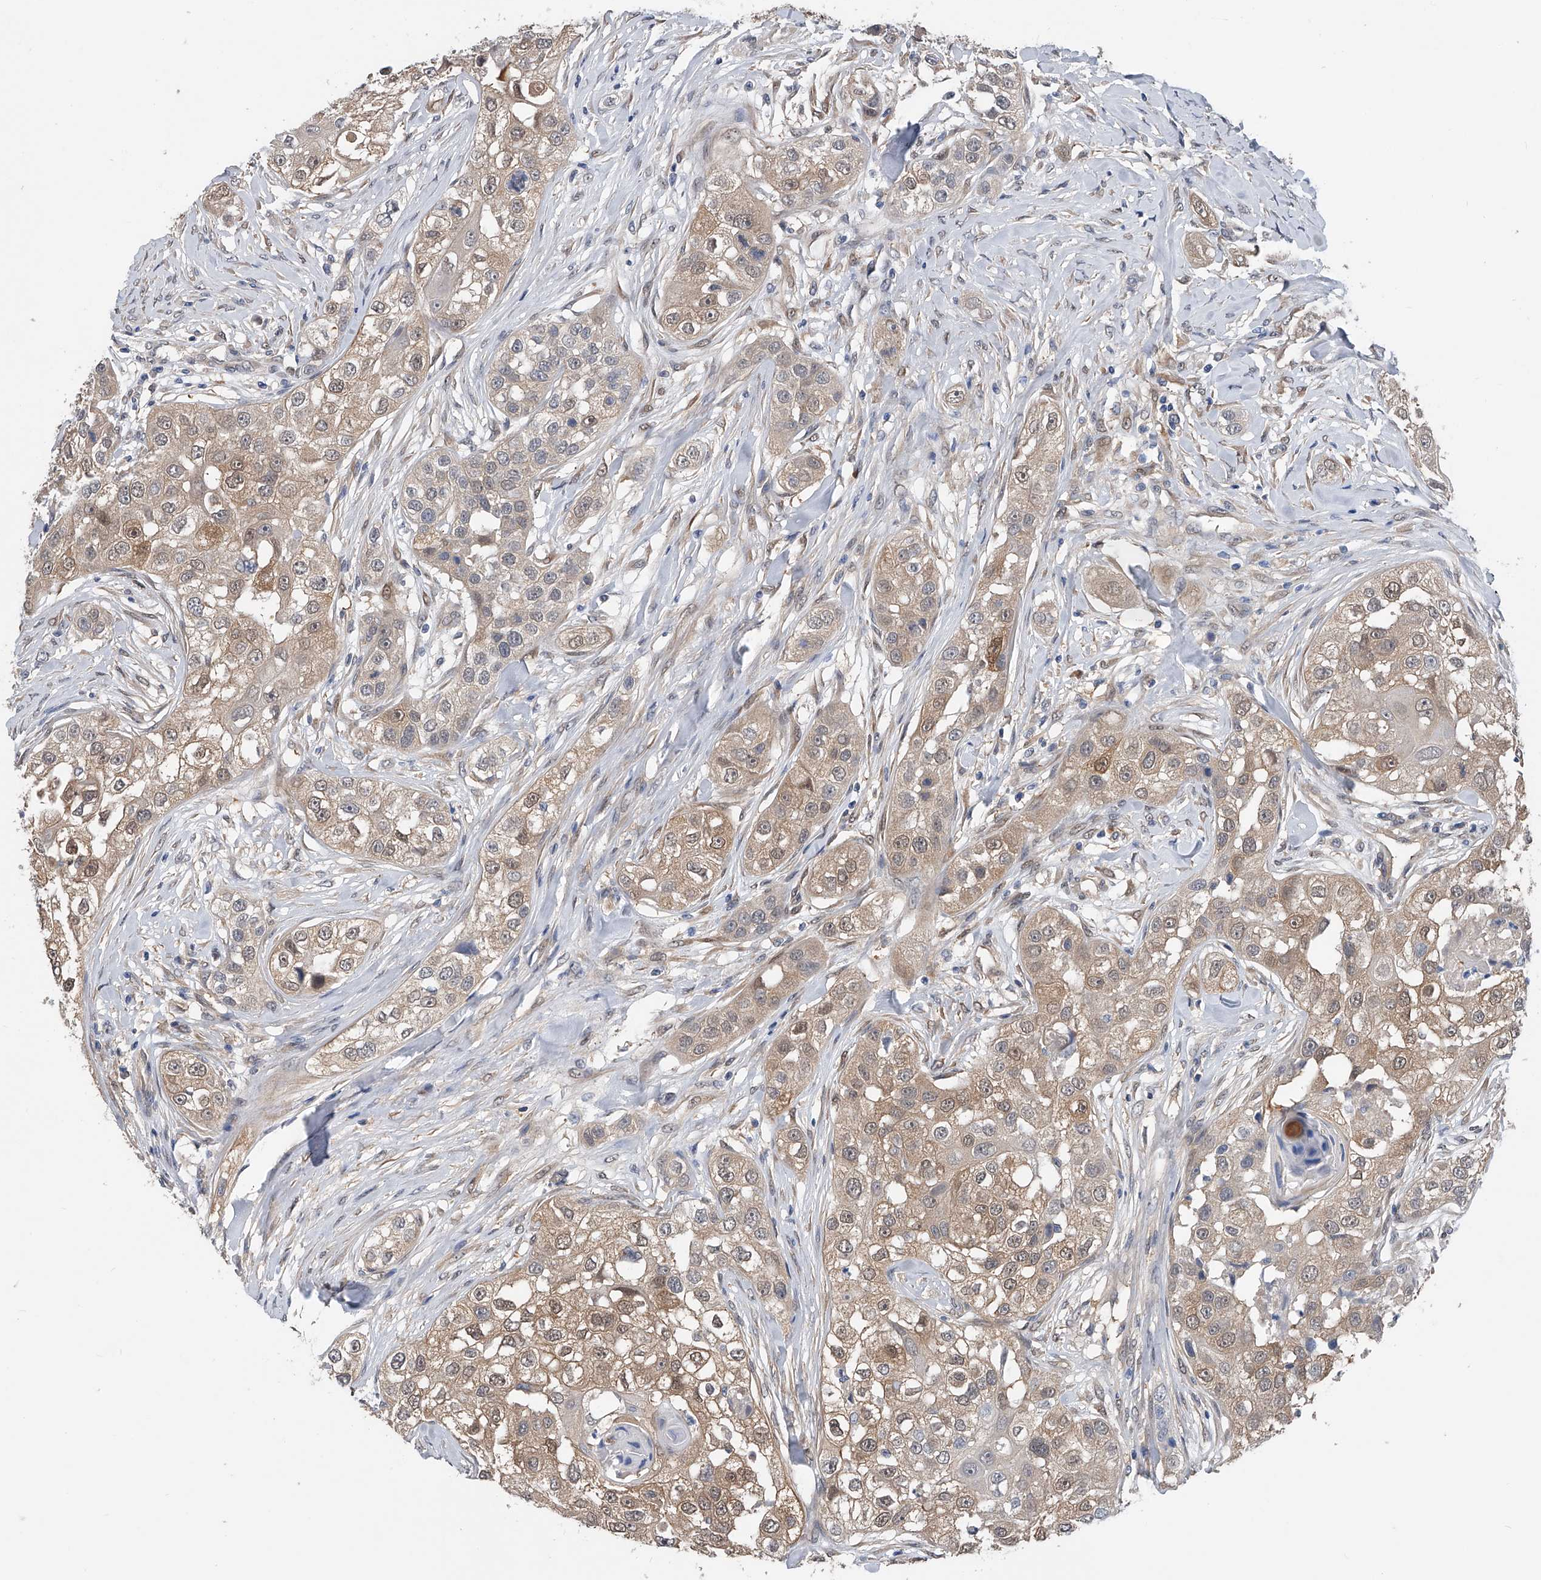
{"staining": {"intensity": "weak", "quantity": ">75%", "location": "cytoplasmic/membranous"}, "tissue": "head and neck cancer", "cell_type": "Tumor cells", "image_type": "cancer", "snomed": [{"axis": "morphology", "description": "Normal tissue, NOS"}, {"axis": "morphology", "description": "Squamous cell carcinoma, NOS"}, {"axis": "topography", "description": "Skeletal muscle"}, {"axis": "topography", "description": "Head-Neck"}], "caption": "Human head and neck cancer (squamous cell carcinoma) stained for a protein (brown) demonstrates weak cytoplasmic/membranous positive expression in approximately >75% of tumor cells.", "gene": "PGM3", "patient": {"sex": "male", "age": 51}}